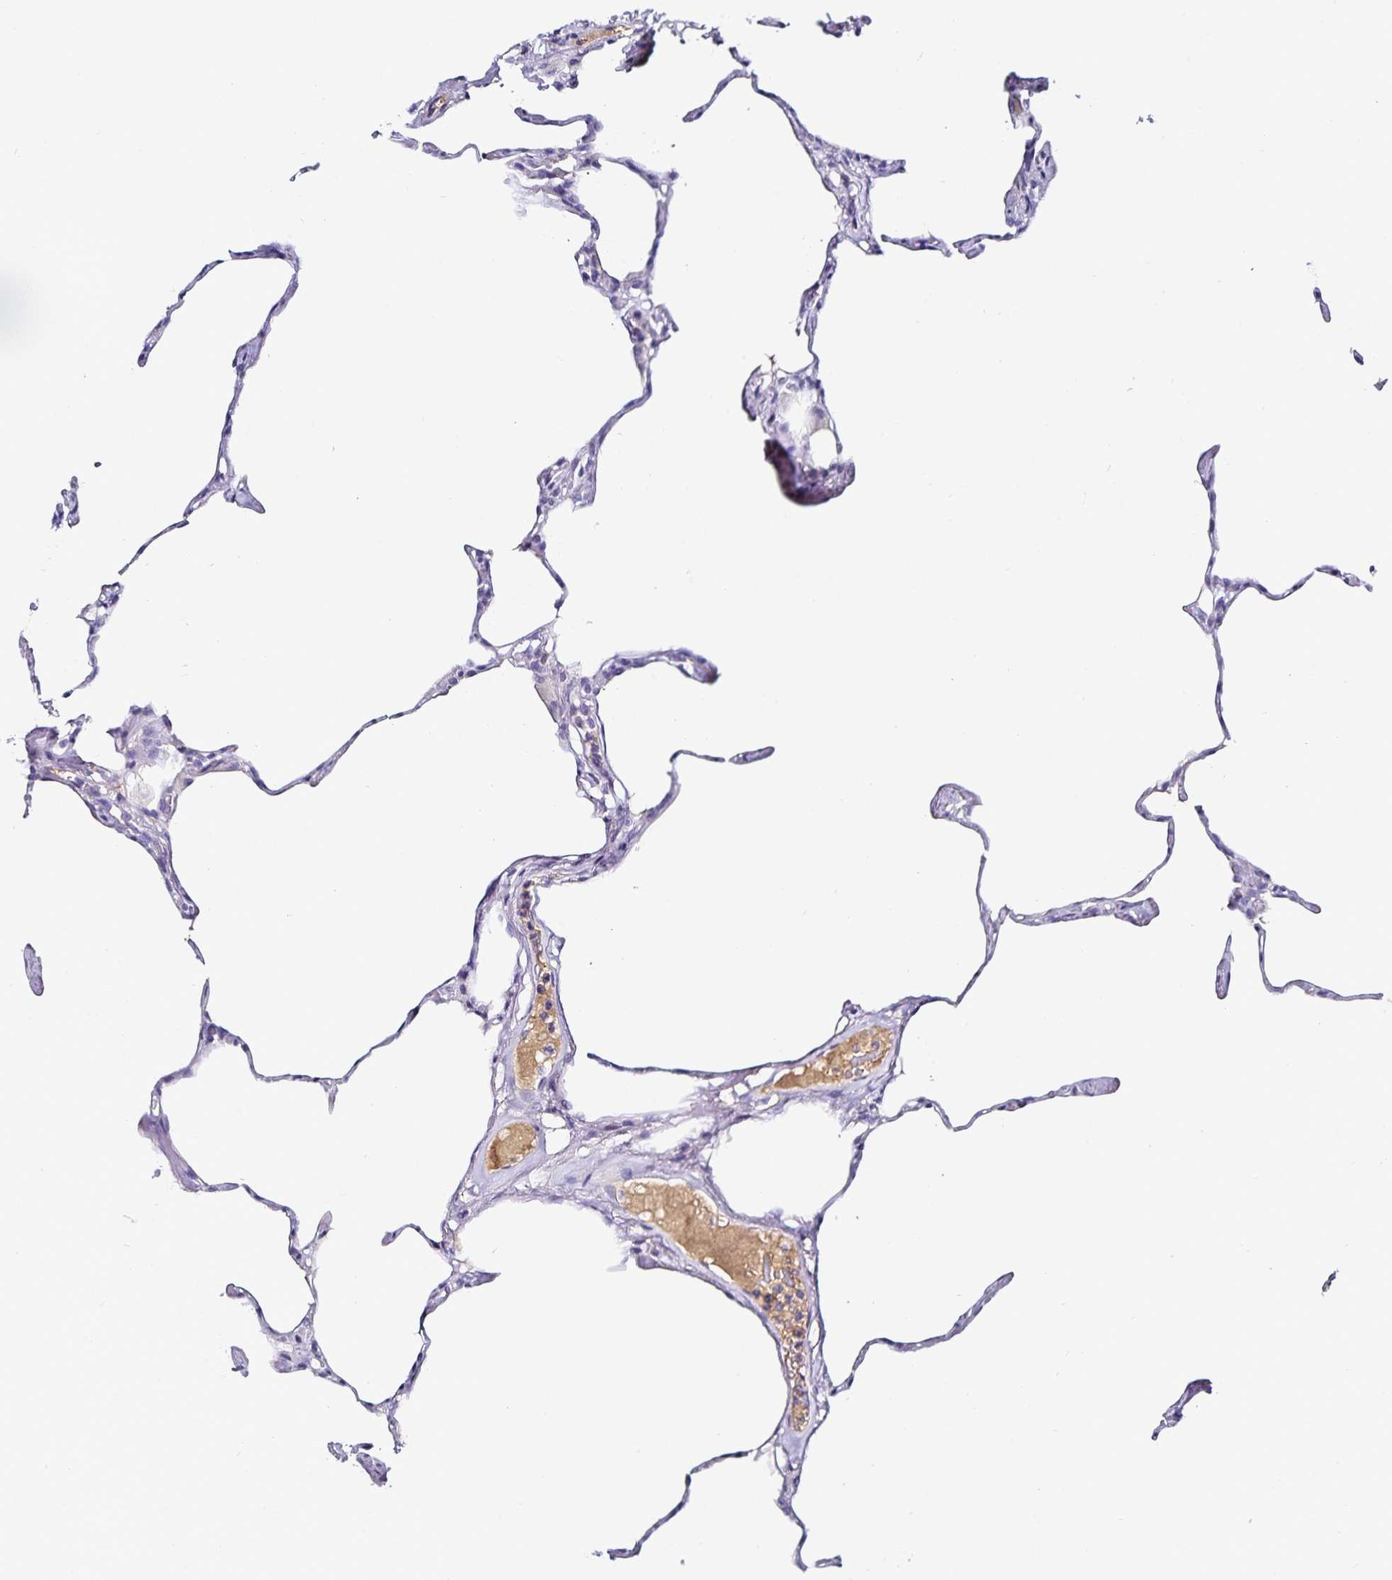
{"staining": {"intensity": "negative", "quantity": "none", "location": "none"}, "tissue": "lung", "cell_type": "Alveolar cells", "image_type": "normal", "snomed": [{"axis": "morphology", "description": "Normal tissue, NOS"}, {"axis": "topography", "description": "Lung"}], "caption": "Immunohistochemistry histopathology image of benign lung stained for a protein (brown), which reveals no expression in alveolar cells. (Immunohistochemistry, brightfield microscopy, high magnification).", "gene": "TTR", "patient": {"sex": "male", "age": 65}}